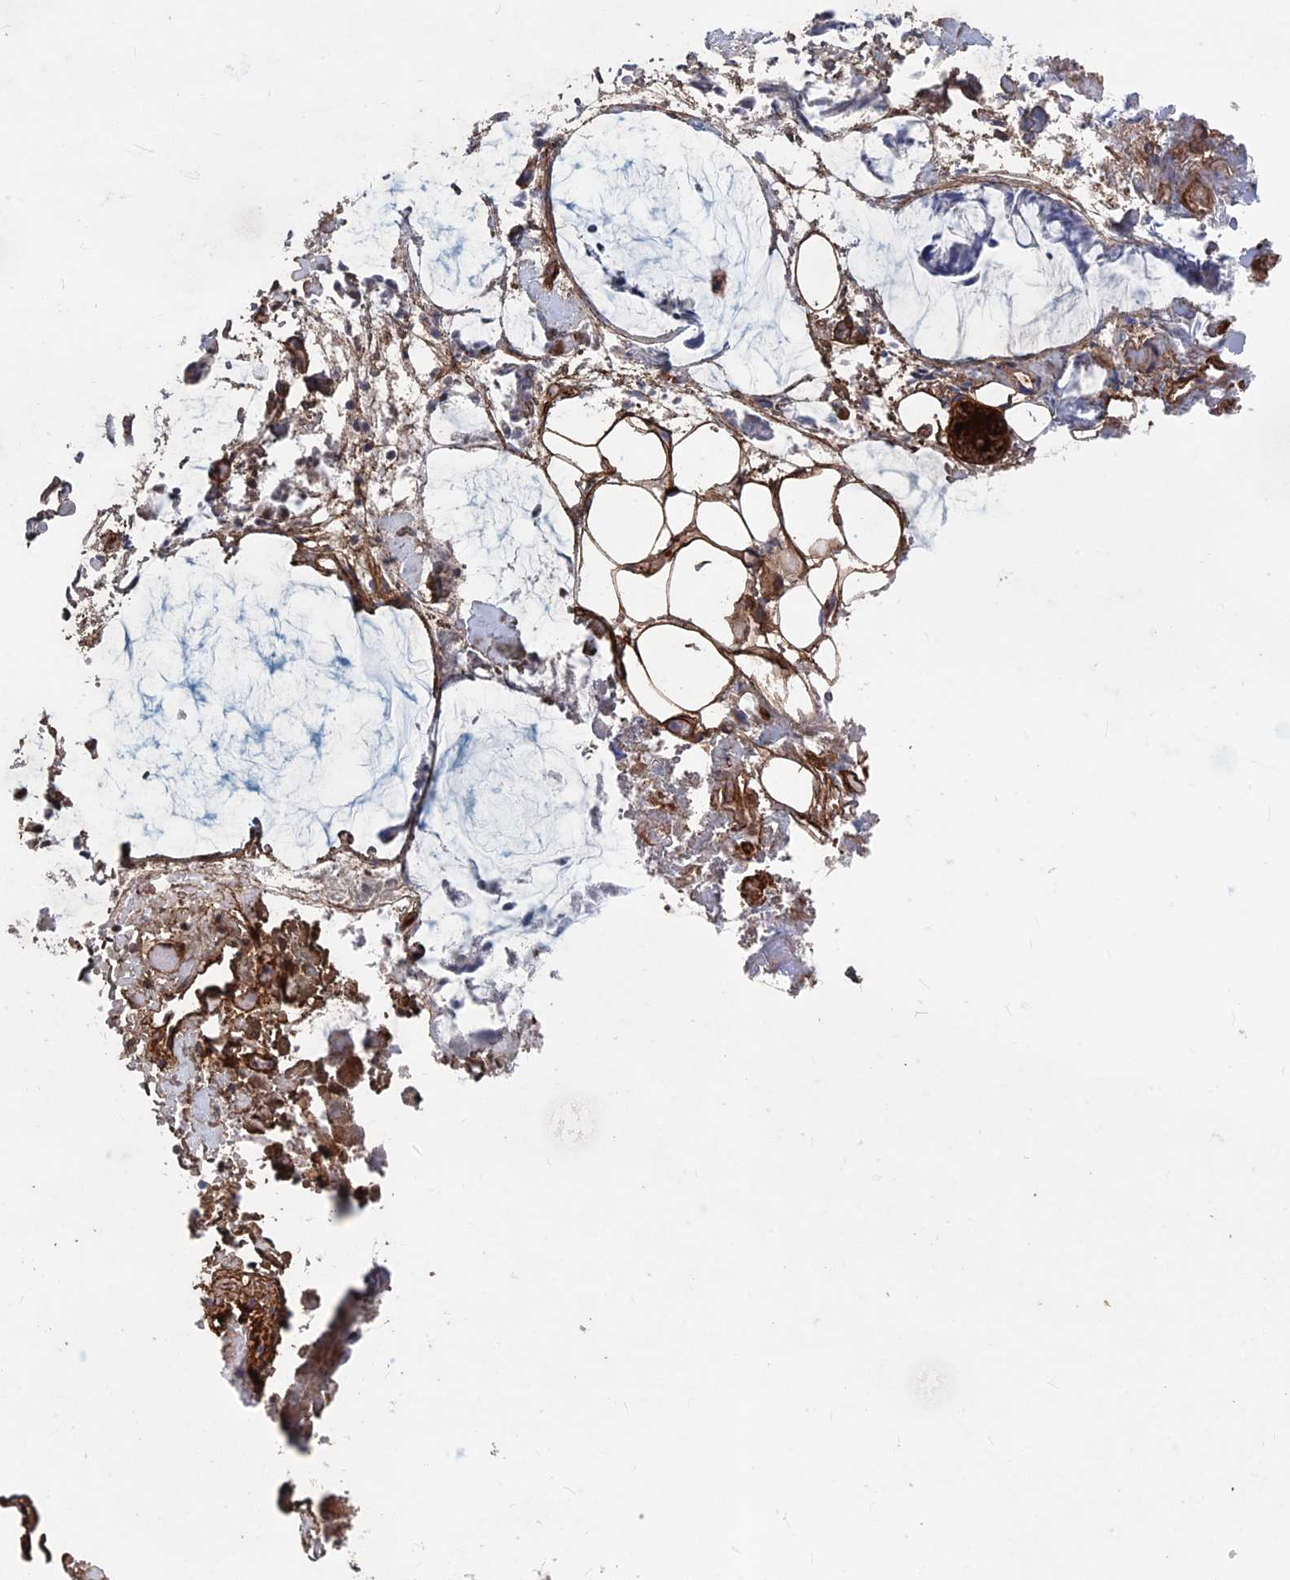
{"staining": {"intensity": "strong", "quantity": ">75%", "location": "cytoplasmic/membranous"}, "tissue": "adipose tissue", "cell_type": "Adipocytes", "image_type": "normal", "snomed": [{"axis": "morphology", "description": "Normal tissue, NOS"}, {"axis": "morphology", "description": "Adenocarcinoma, NOS"}, {"axis": "topography", "description": "Smooth muscle"}, {"axis": "topography", "description": "Colon"}], "caption": "Adipose tissue stained for a protein displays strong cytoplasmic/membranous positivity in adipocytes.", "gene": "SH3D21", "patient": {"sex": "male", "age": 14}}